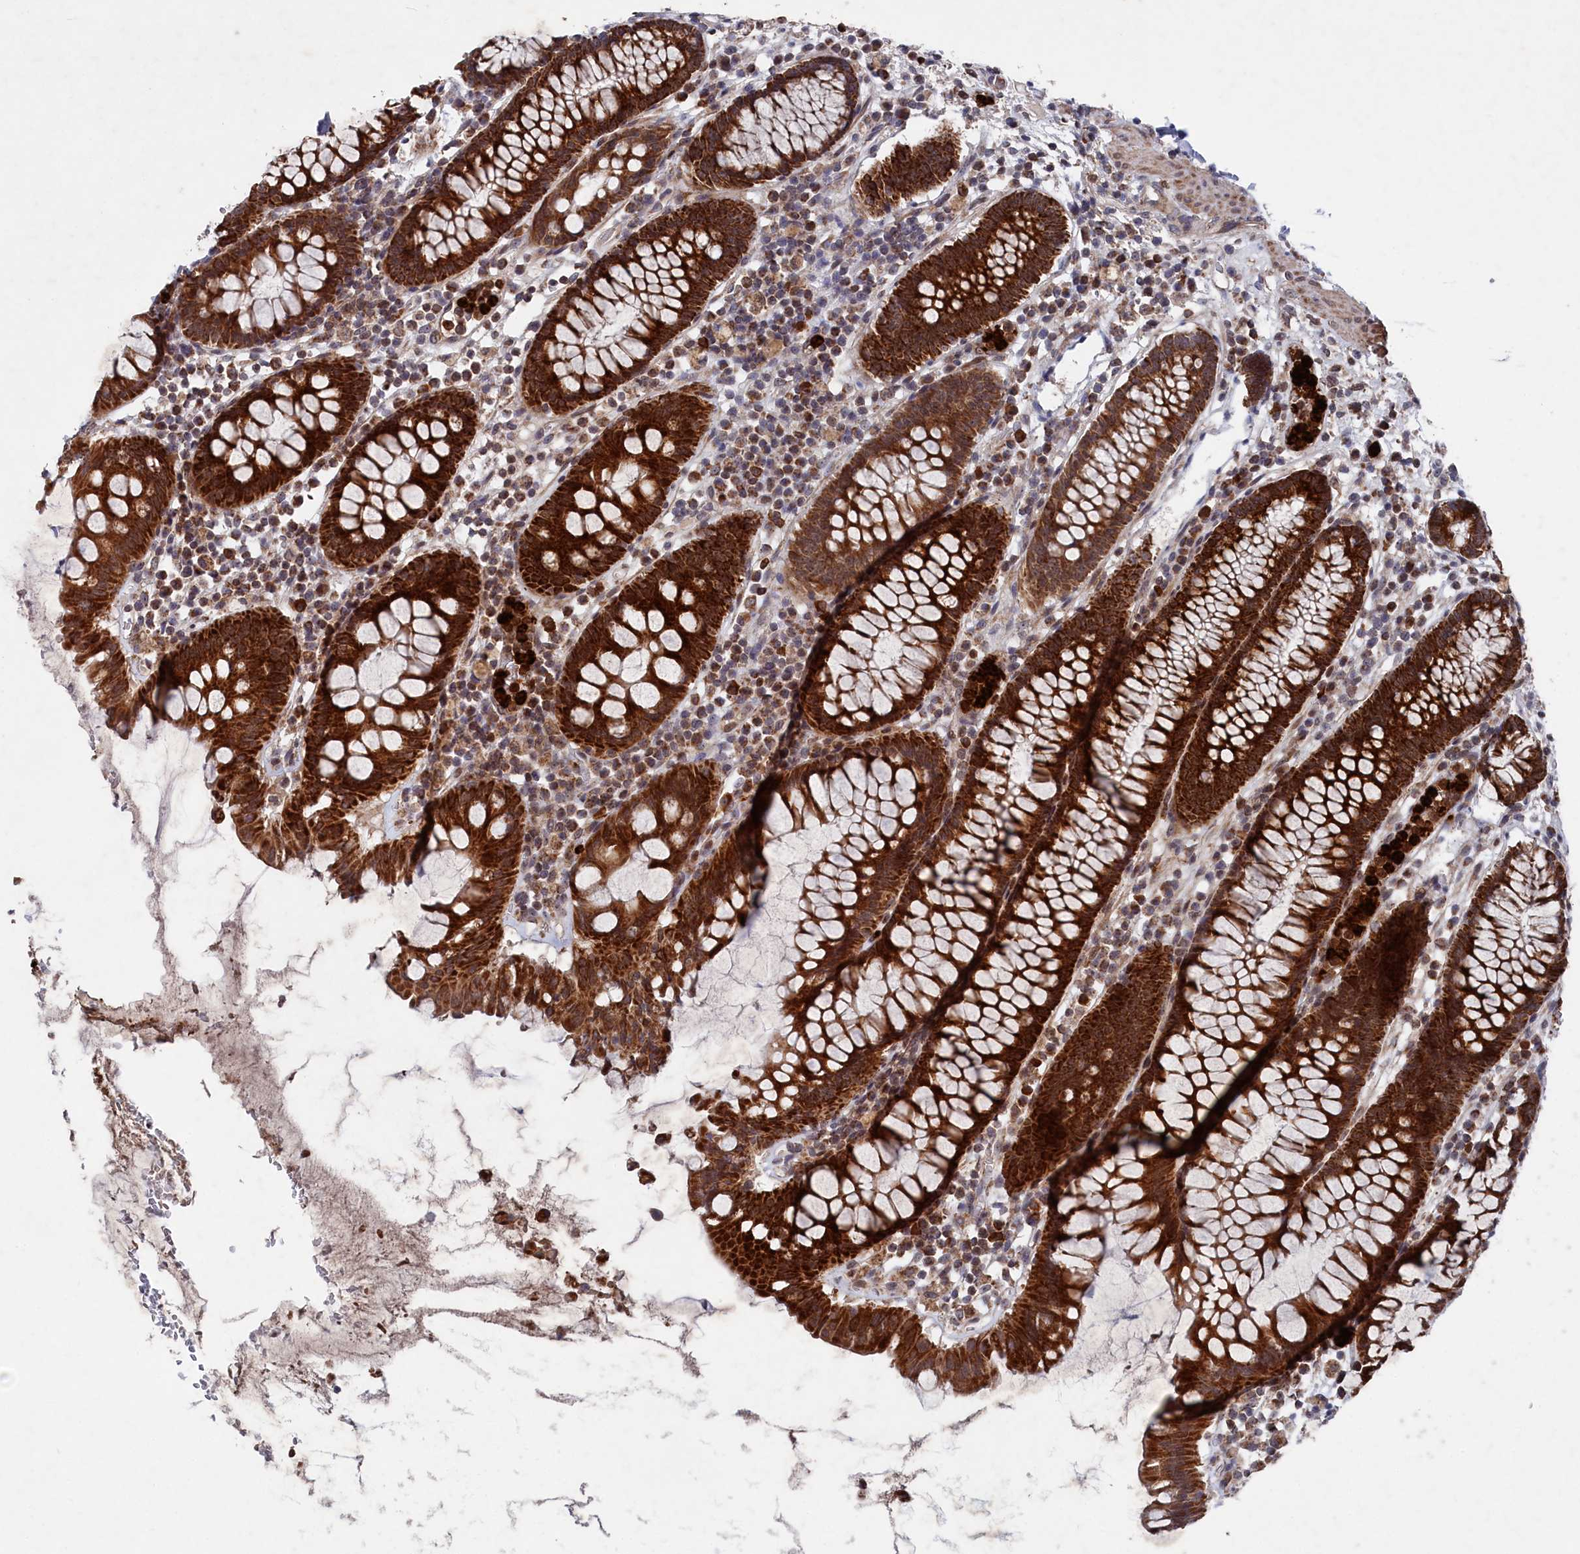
{"staining": {"intensity": "strong", "quantity": ">75%", "location": "cytoplasmic/membranous"}, "tissue": "colorectal cancer", "cell_type": "Tumor cells", "image_type": "cancer", "snomed": [{"axis": "morphology", "description": "Normal tissue, NOS"}, {"axis": "morphology", "description": "Adenocarcinoma, NOS"}, {"axis": "topography", "description": "Colon"}], "caption": "Colorectal cancer stained with a brown dye reveals strong cytoplasmic/membranous positive staining in about >75% of tumor cells.", "gene": "CHCHD1", "patient": {"sex": "female", "age": 75}}